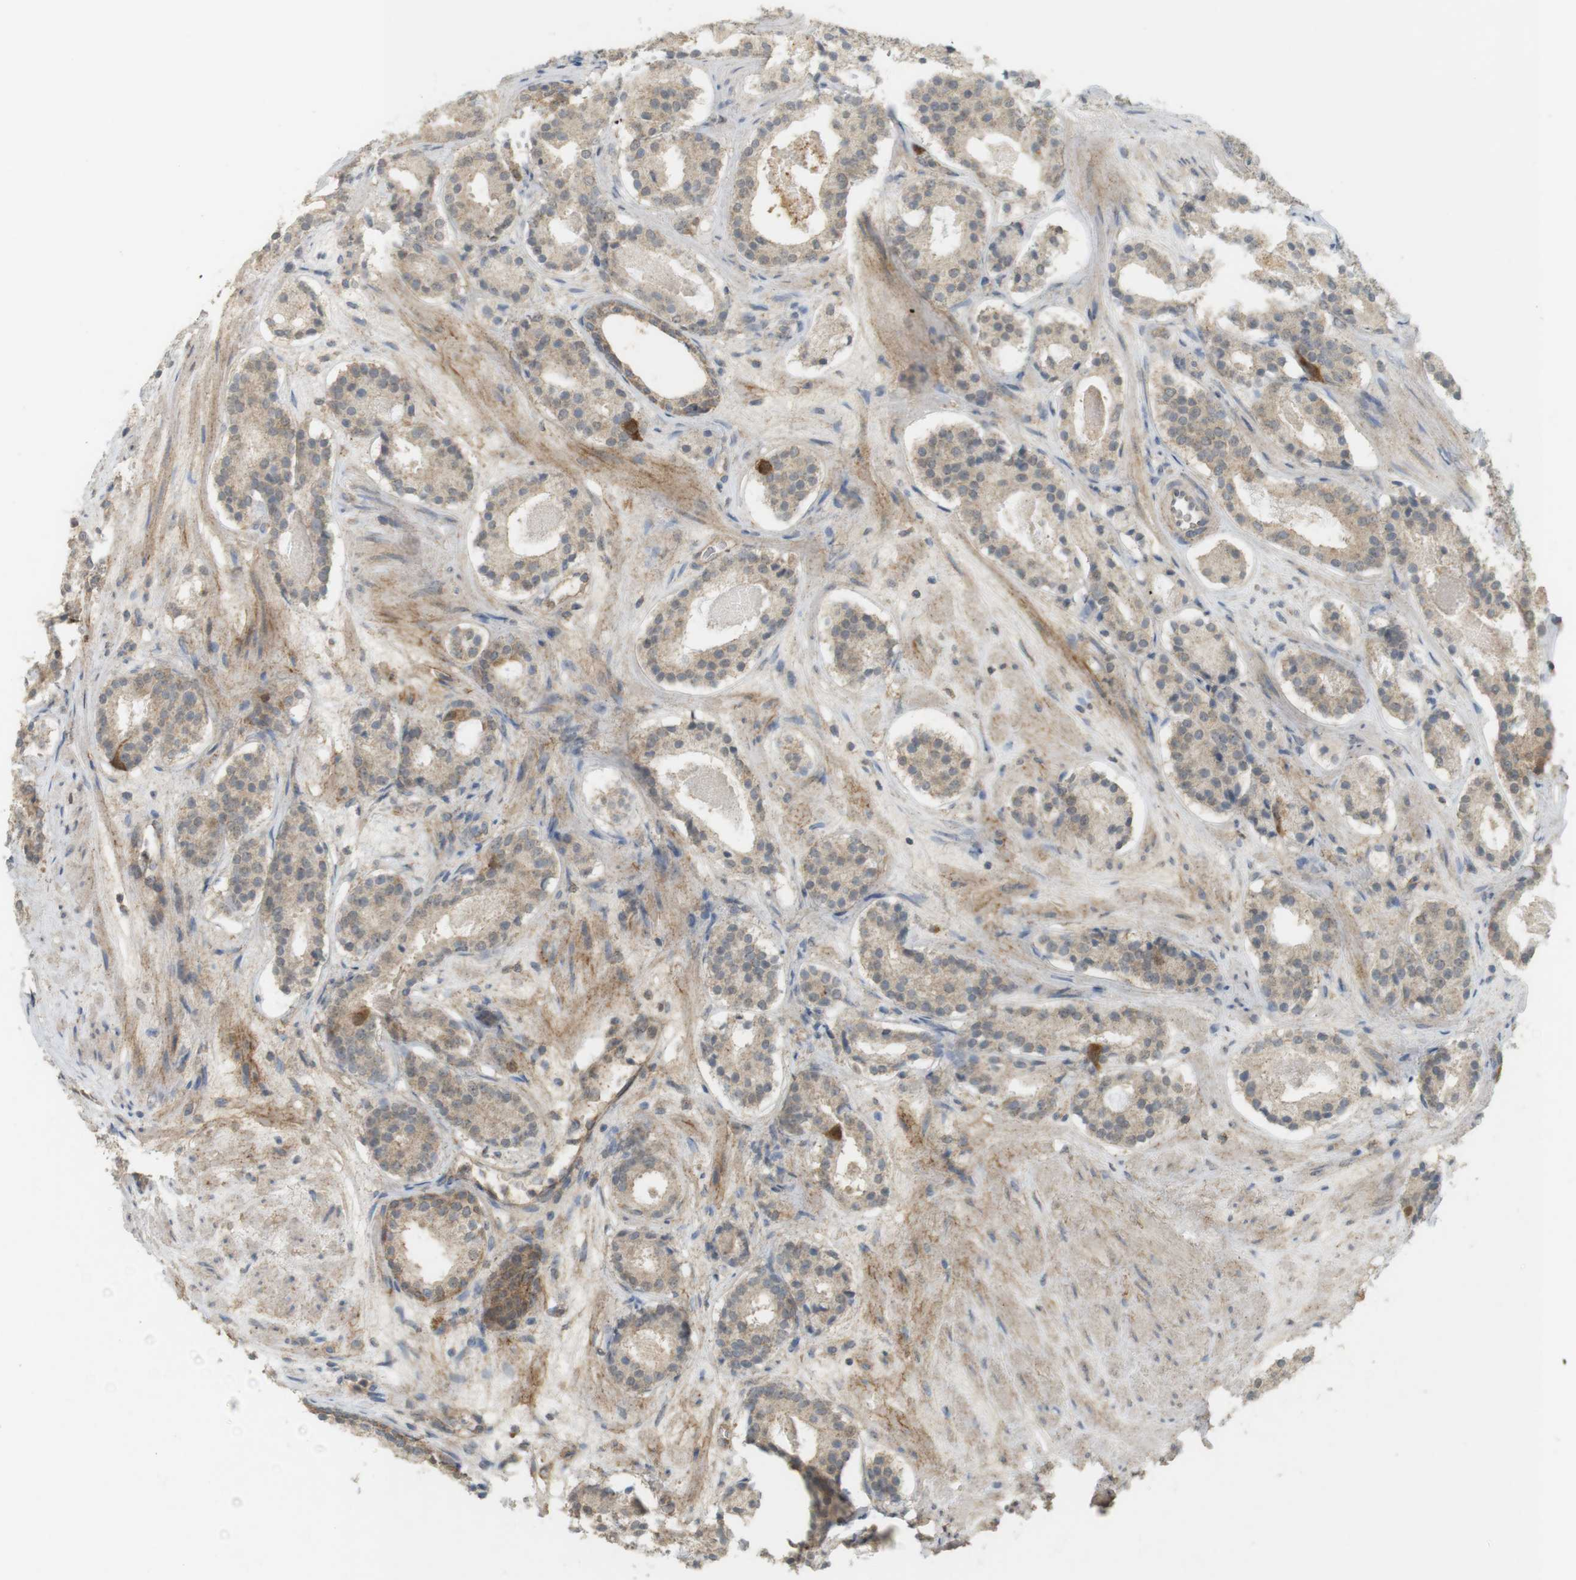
{"staining": {"intensity": "strong", "quantity": "<25%", "location": "cytoplasmic/membranous"}, "tissue": "prostate cancer", "cell_type": "Tumor cells", "image_type": "cancer", "snomed": [{"axis": "morphology", "description": "Adenocarcinoma, Low grade"}, {"axis": "topography", "description": "Prostate"}], "caption": "IHC of human prostate cancer exhibits medium levels of strong cytoplasmic/membranous staining in approximately <25% of tumor cells.", "gene": "TTK", "patient": {"sex": "male", "age": 69}}